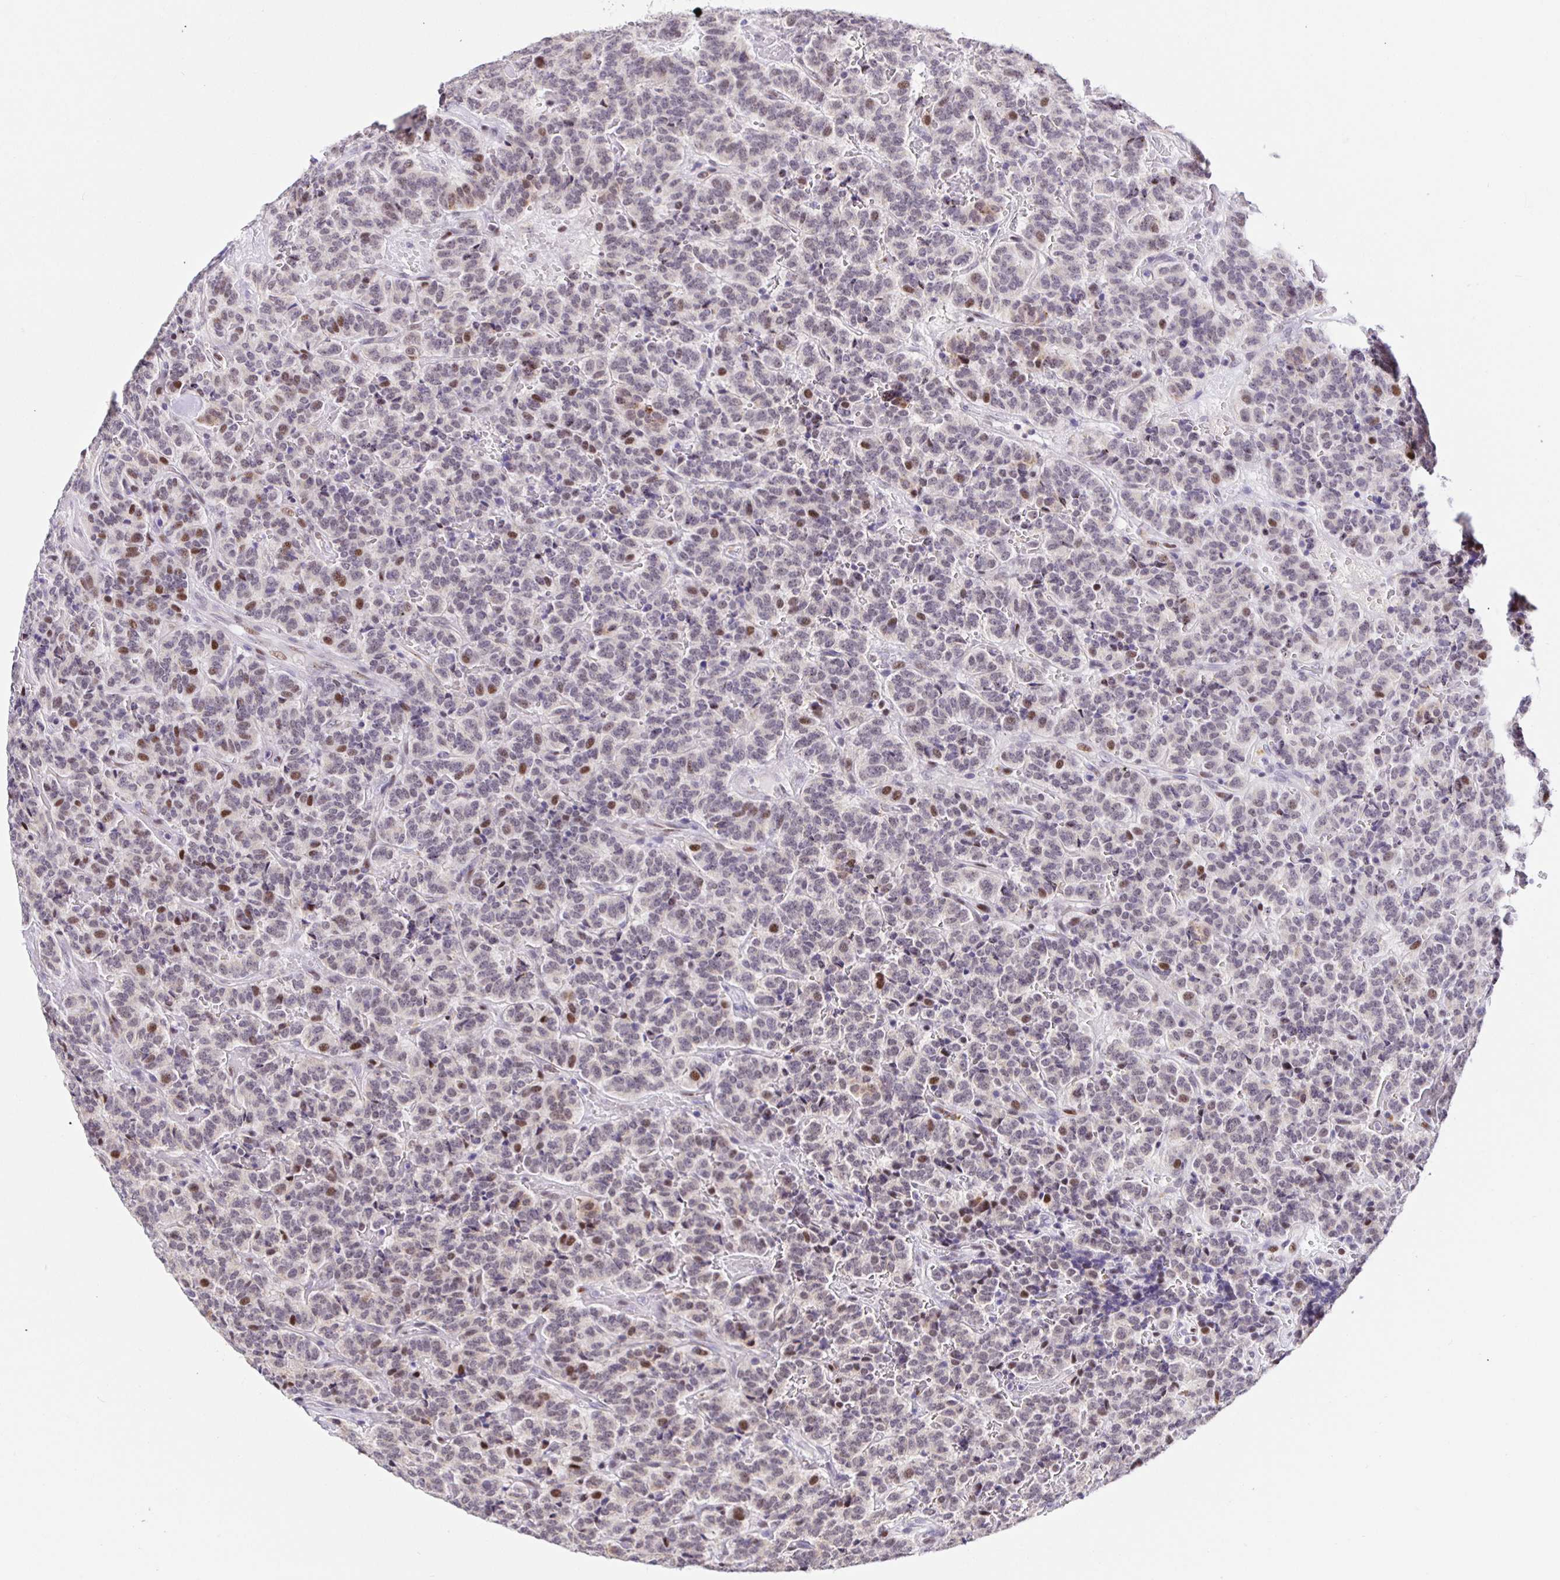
{"staining": {"intensity": "moderate", "quantity": "25%-75%", "location": "nuclear"}, "tissue": "carcinoid", "cell_type": "Tumor cells", "image_type": "cancer", "snomed": [{"axis": "morphology", "description": "Carcinoid, malignant, NOS"}, {"axis": "topography", "description": "Pancreas"}], "caption": "High-power microscopy captured an immunohistochemistry (IHC) image of carcinoid, revealing moderate nuclear expression in about 25%-75% of tumor cells. (DAB IHC with brightfield microscopy, high magnification).", "gene": "SETD5", "patient": {"sex": "male", "age": 36}}